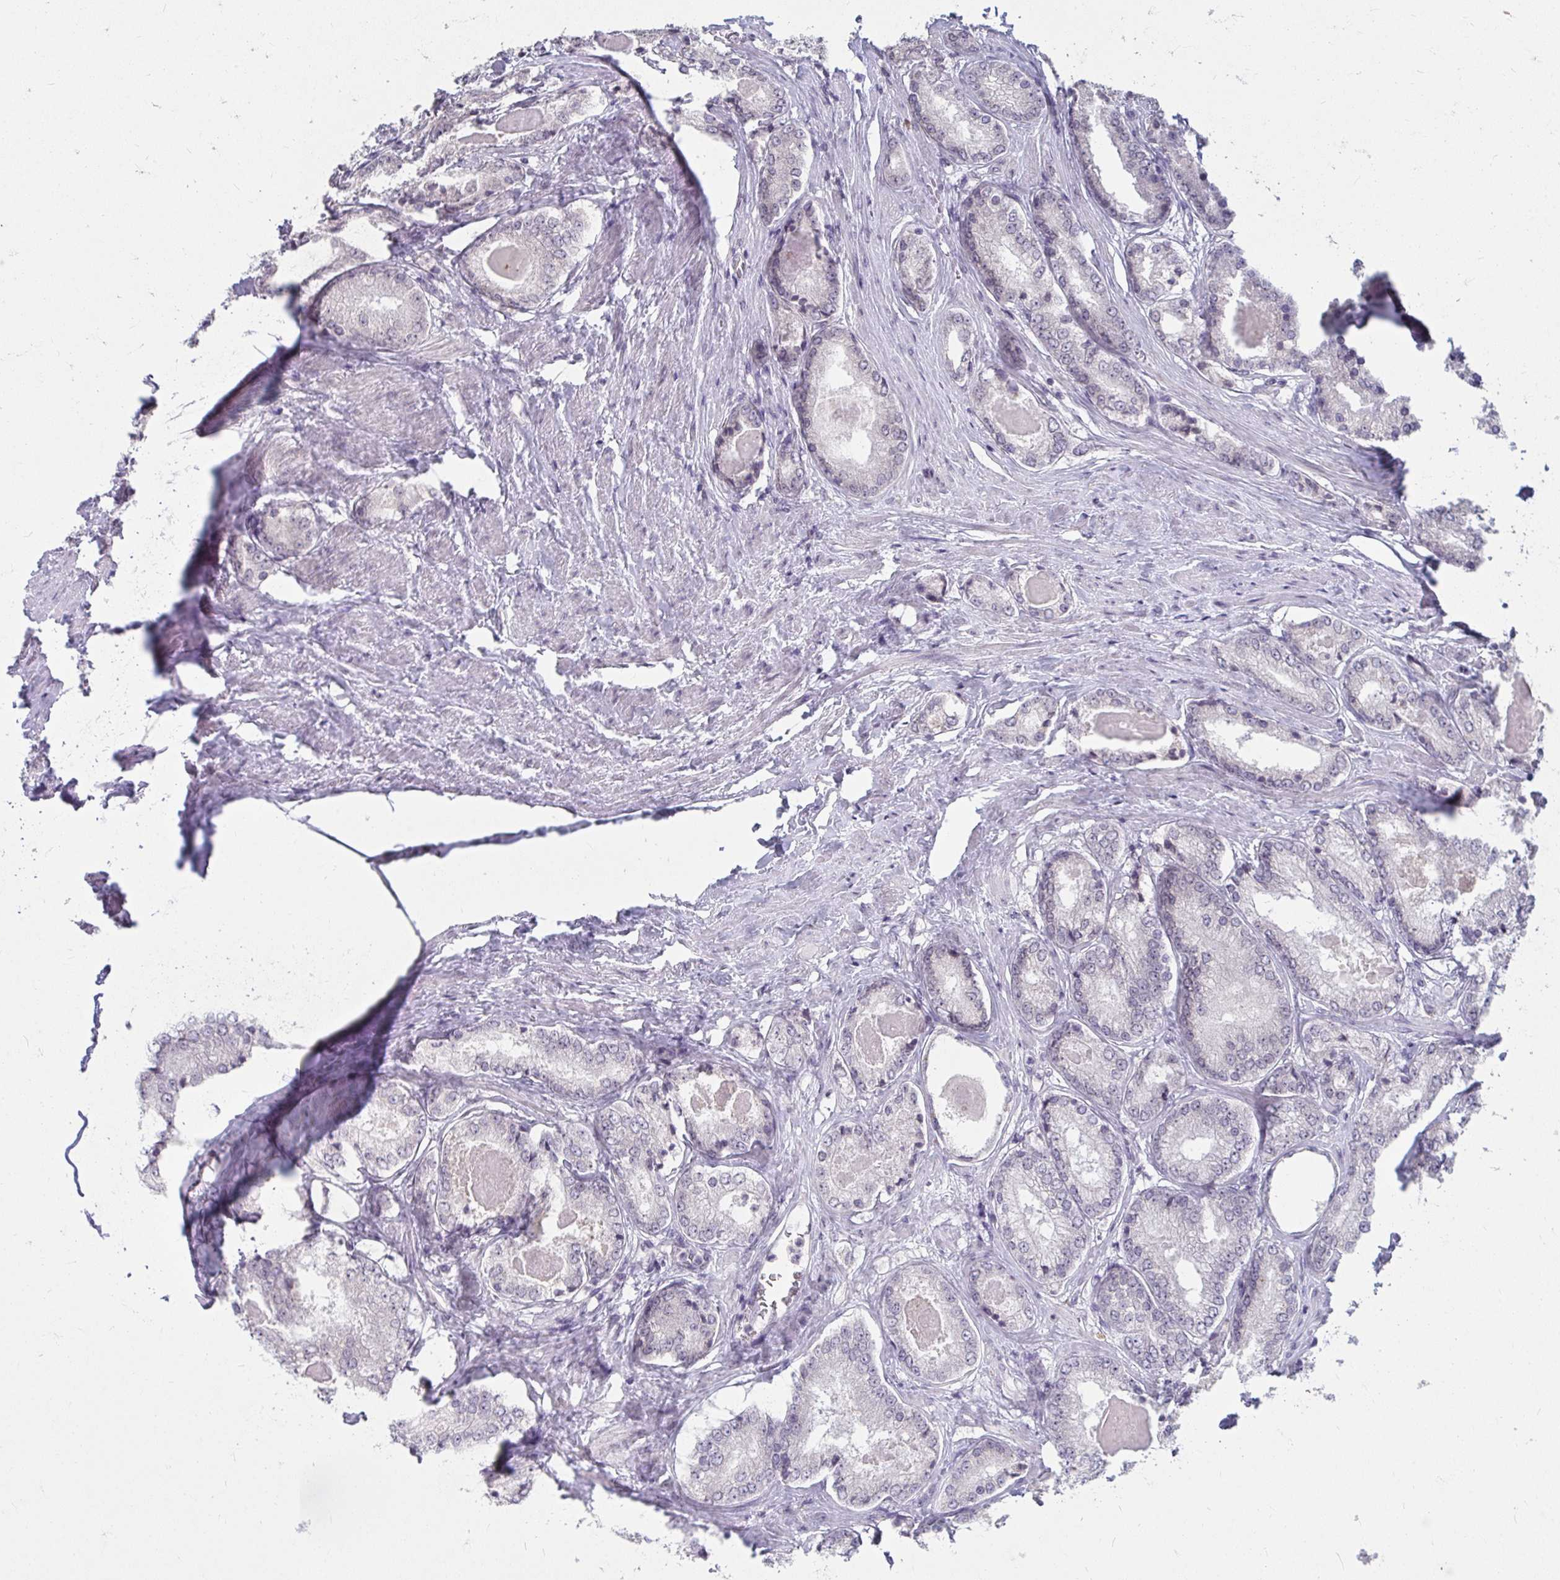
{"staining": {"intensity": "negative", "quantity": "none", "location": "none"}, "tissue": "prostate cancer", "cell_type": "Tumor cells", "image_type": "cancer", "snomed": [{"axis": "morphology", "description": "Adenocarcinoma, NOS"}, {"axis": "morphology", "description": "Adenocarcinoma, Low grade"}, {"axis": "topography", "description": "Prostate"}], "caption": "This is an immunohistochemistry histopathology image of human prostate low-grade adenocarcinoma. There is no staining in tumor cells.", "gene": "NUP133", "patient": {"sex": "male", "age": 68}}